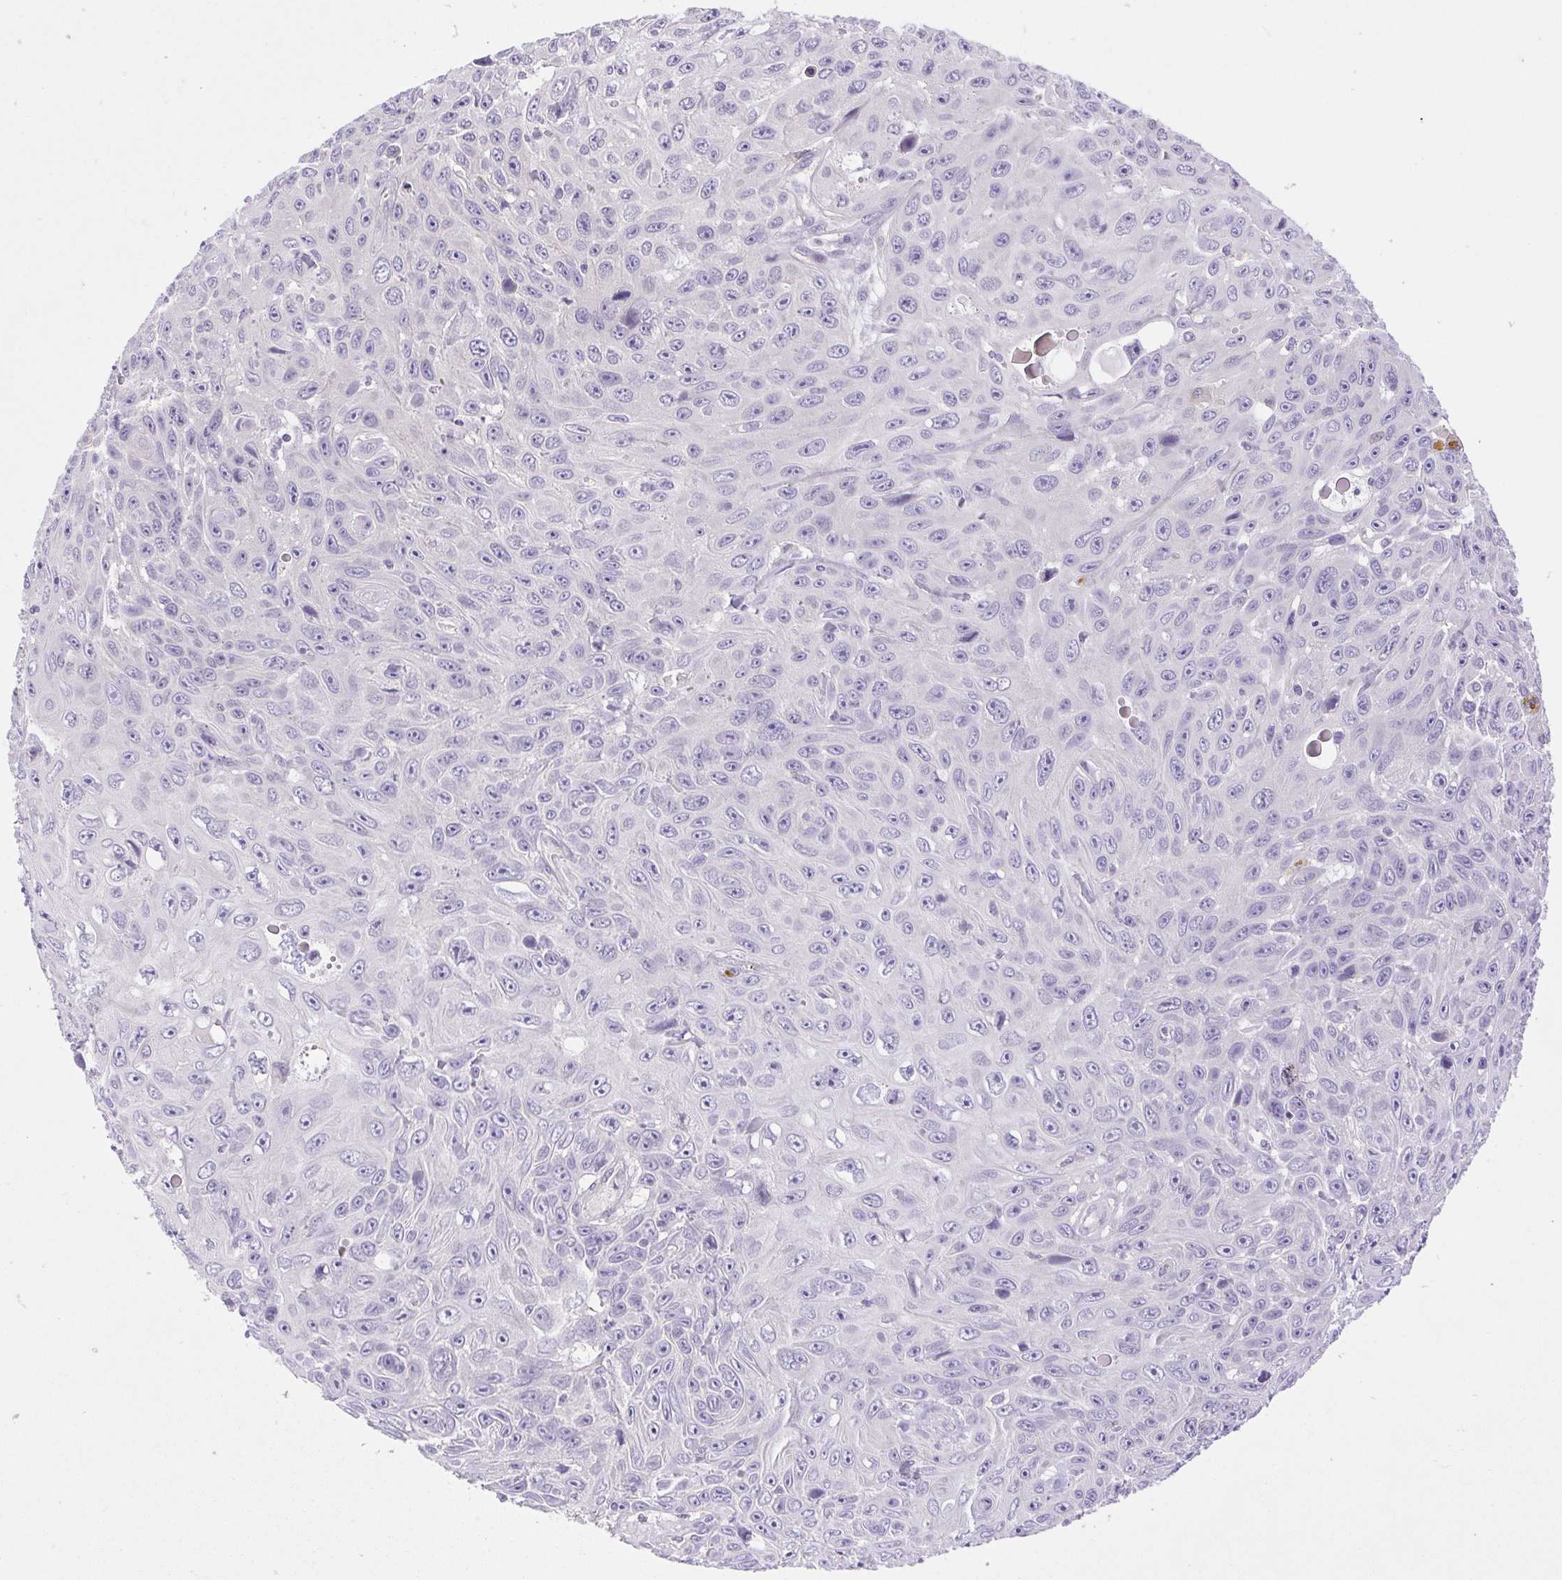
{"staining": {"intensity": "negative", "quantity": "none", "location": "none"}, "tissue": "skin cancer", "cell_type": "Tumor cells", "image_type": "cancer", "snomed": [{"axis": "morphology", "description": "Squamous cell carcinoma, NOS"}, {"axis": "topography", "description": "Skin"}], "caption": "Tumor cells show no significant protein staining in skin cancer.", "gene": "FAM177B", "patient": {"sex": "male", "age": 82}}